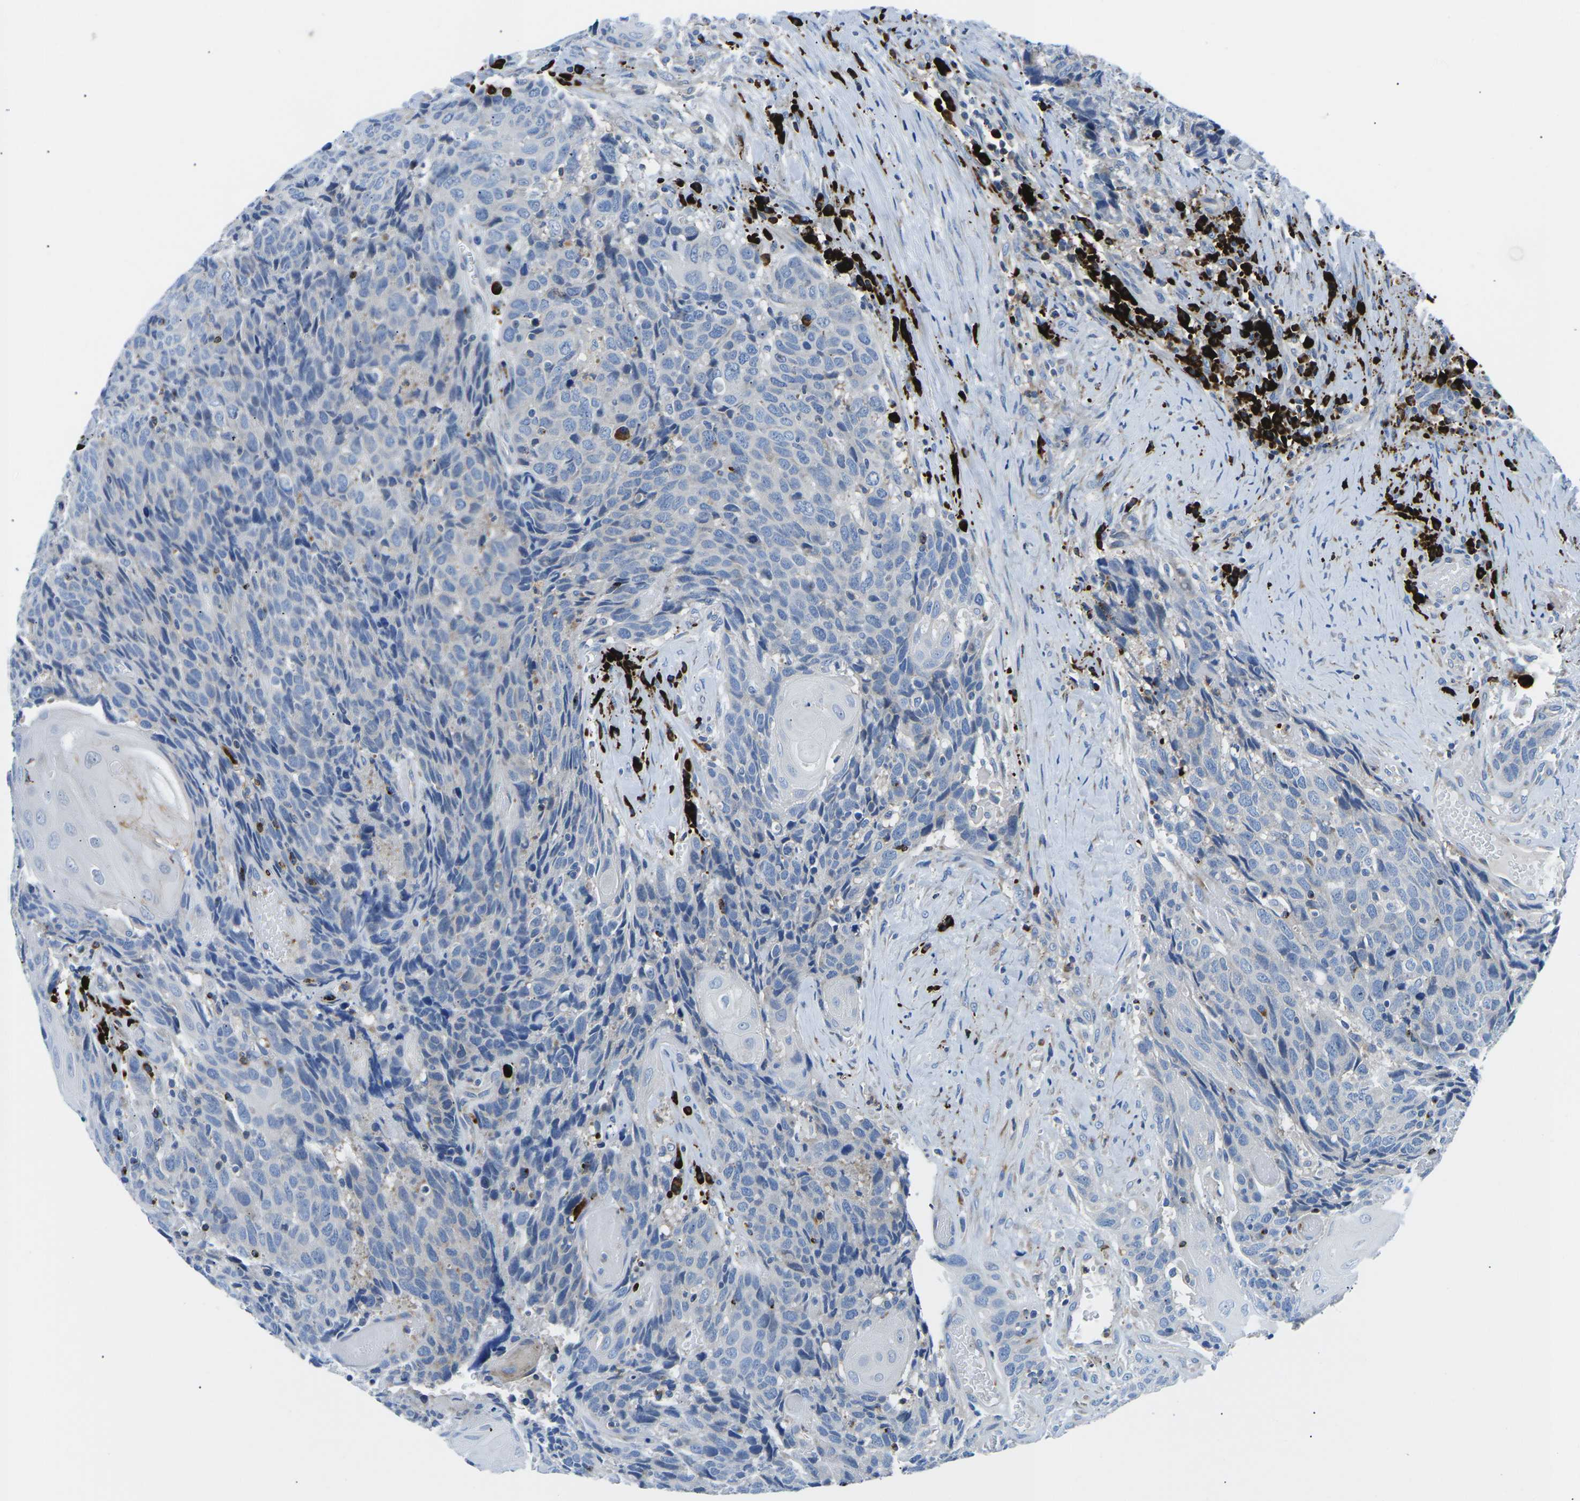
{"staining": {"intensity": "negative", "quantity": "none", "location": "none"}, "tissue": "head and neck cancer", "cell_type": "Tumor cells", "image_type": "cancer", "snomed": [{"axis": "morphology", "description": "Squamous cell carcinoma, NOS"}, {"axis": "topography", "description": "Head-Neck"}], "caption": "This is an IHC micrograph of human squamous cell carcinoma (head and neck). There is no expression in tumor cells.", "gene": "MC4R", "patient": {"sex": "male", "age": 66}}